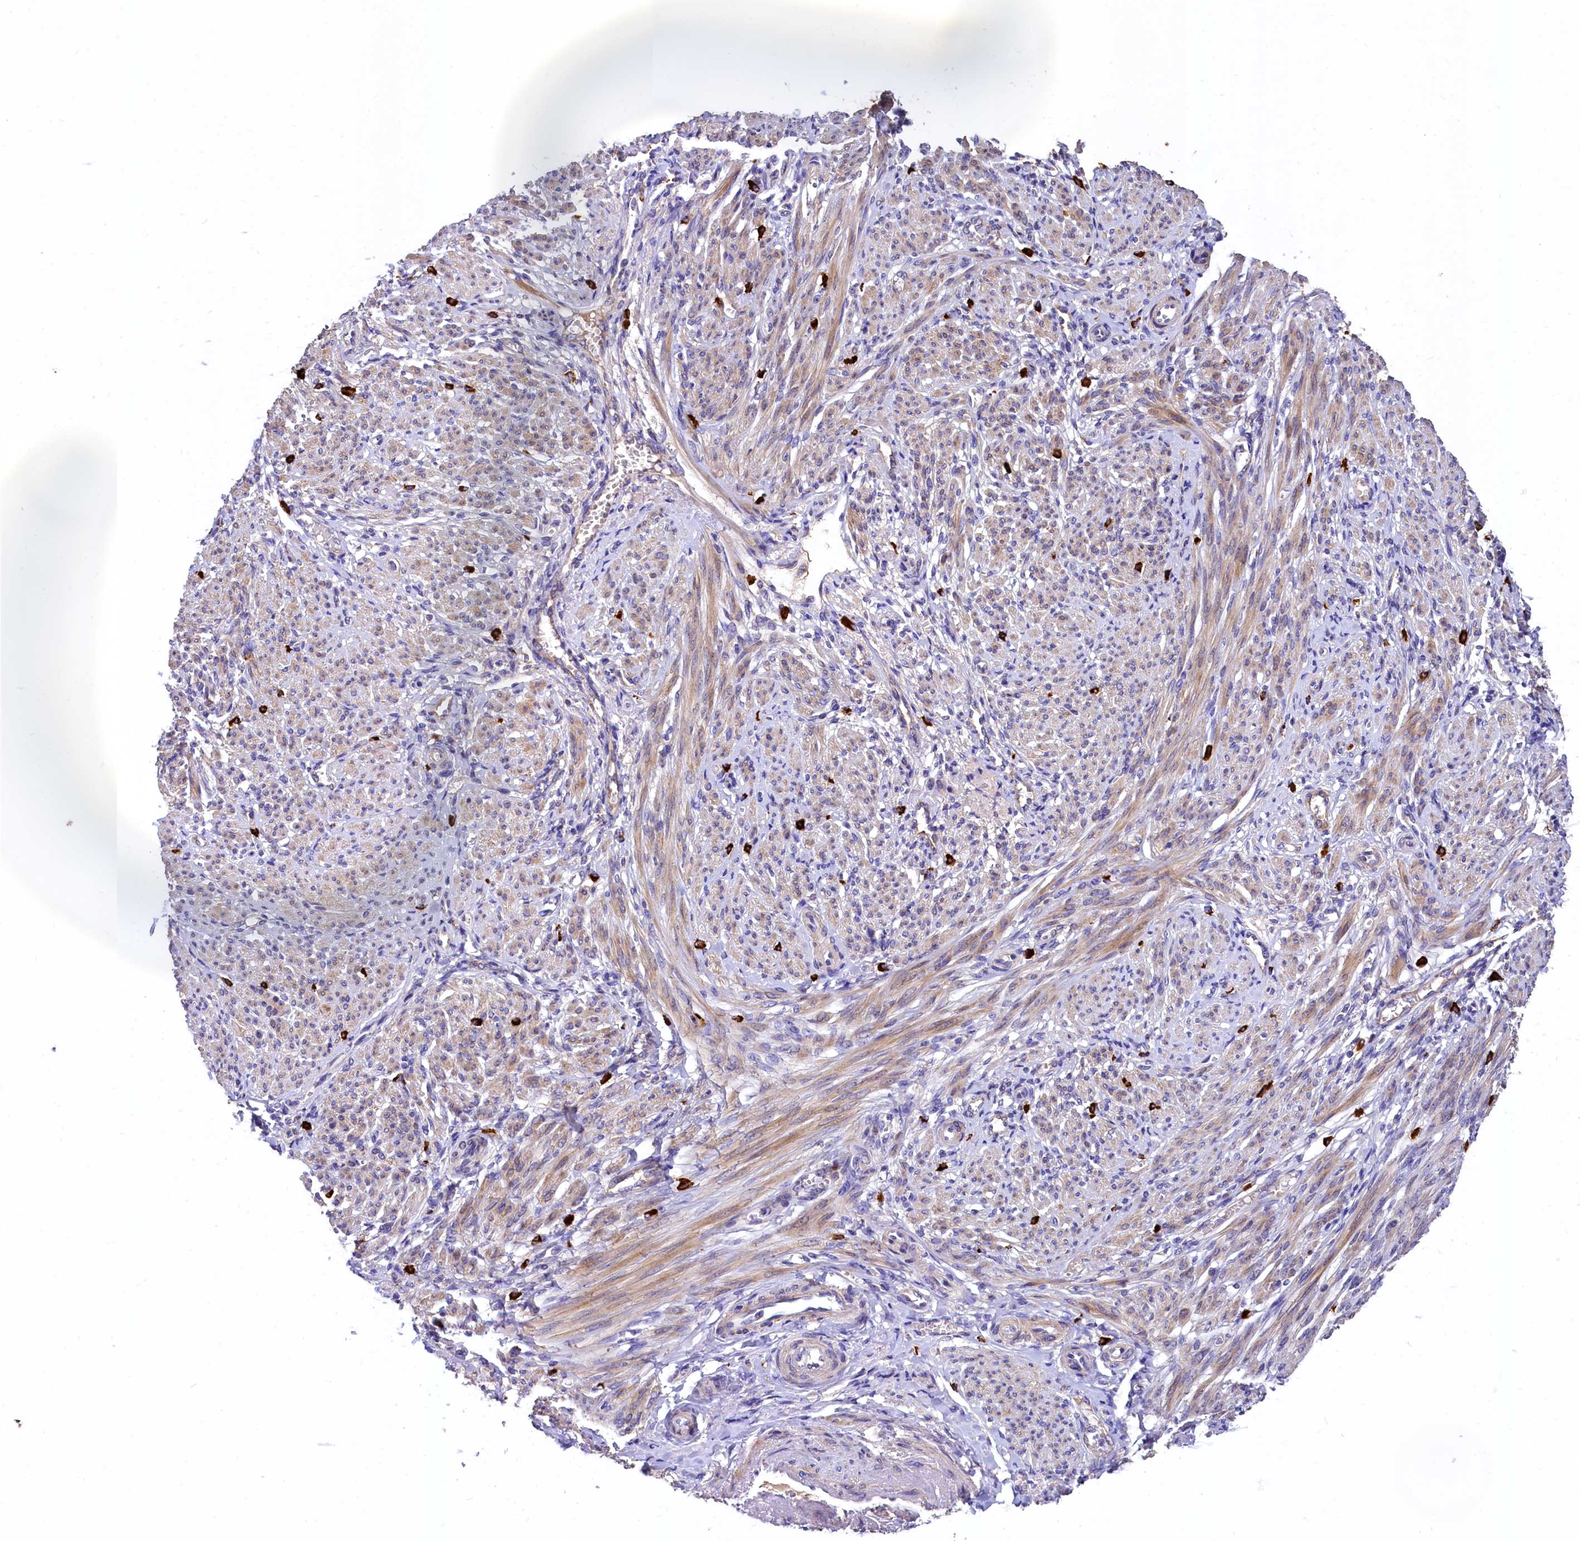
{"staining": {"intensity": "moderate", "quantity": "25%-75%", "location": "cytoplasmic/membranous"}, "tissue": "smooth muscle", "cell_type": "Smooth muscle cells", "image_type": "normal", "snomed": [{"axis": "morphology", "description": "Normal tissue, NOS"}, {"axis": "topography", "description": "Smooth muscle"}], "caption": "This micrograph shows benign smooth muscle stained with immunohistochemistry to label a protein in brown. The cytoplasmic/membranous of smooth muscle cells show moderate positivity for the protein. Nuclei are counter-stained blue.", "gene": "EPS8L2", "patient": {"sex": "female", "age": 39}}